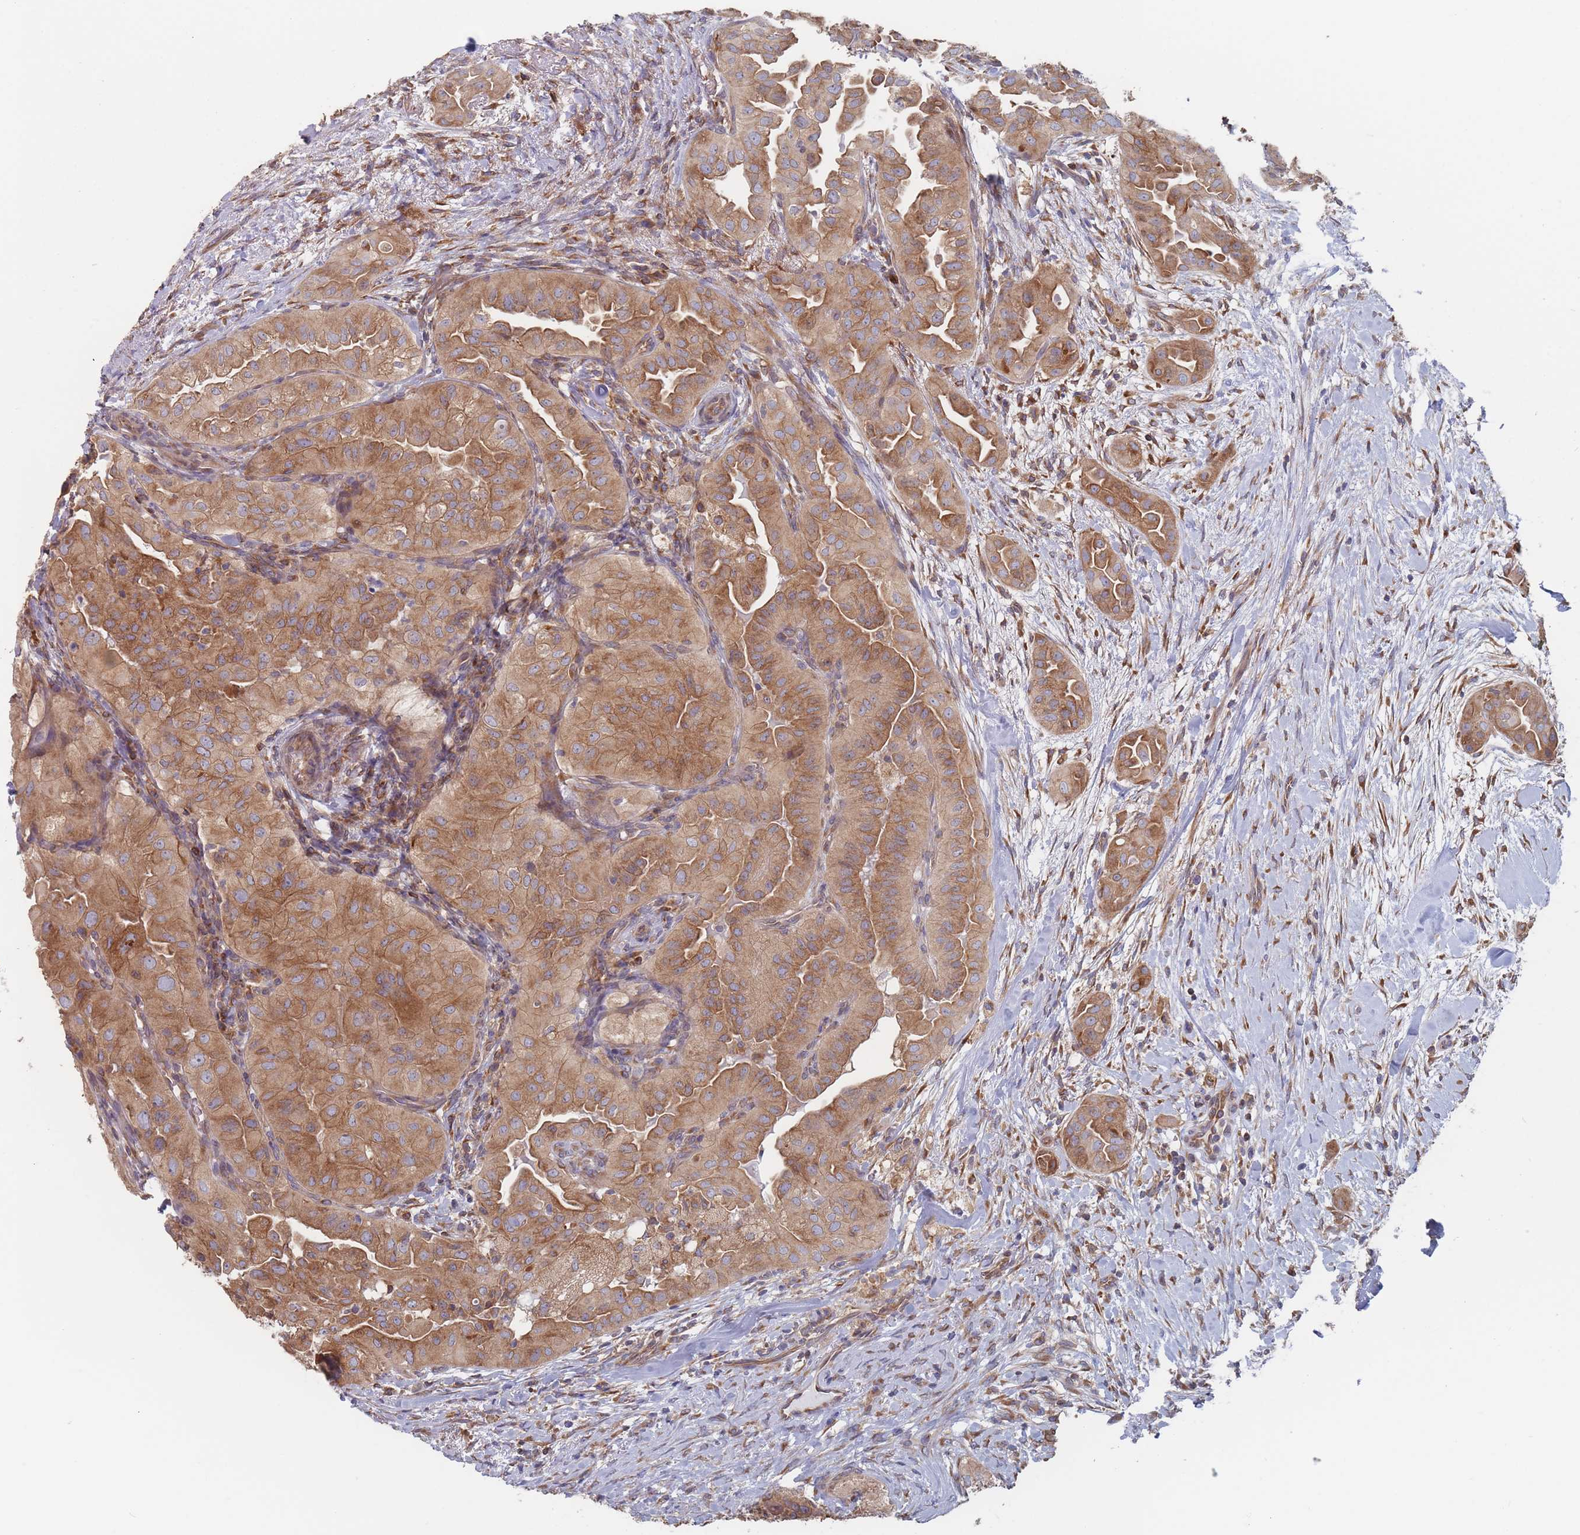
{"staining": {"intensity": "strong", "quantity": ">75%", "location": "cytoplasmic/membranous"}, "tissue": "thyroid cancer", "cell_type": "Tumor cells", "image_type": "cancer", "snomed": [{"axis": "morphology", "description": "Papillary adenocarcinoma, NOS"}, {"axis": "topography", "description": "Thyroid gland"}], "caption": "Protein staining of thyroid cancer tissue demonstrates strong cytoplasmic/membranous staining in approximately >75% of tumor cells.", "gene": "KDSR", "patient": {"sex": "female", "age": 68}}